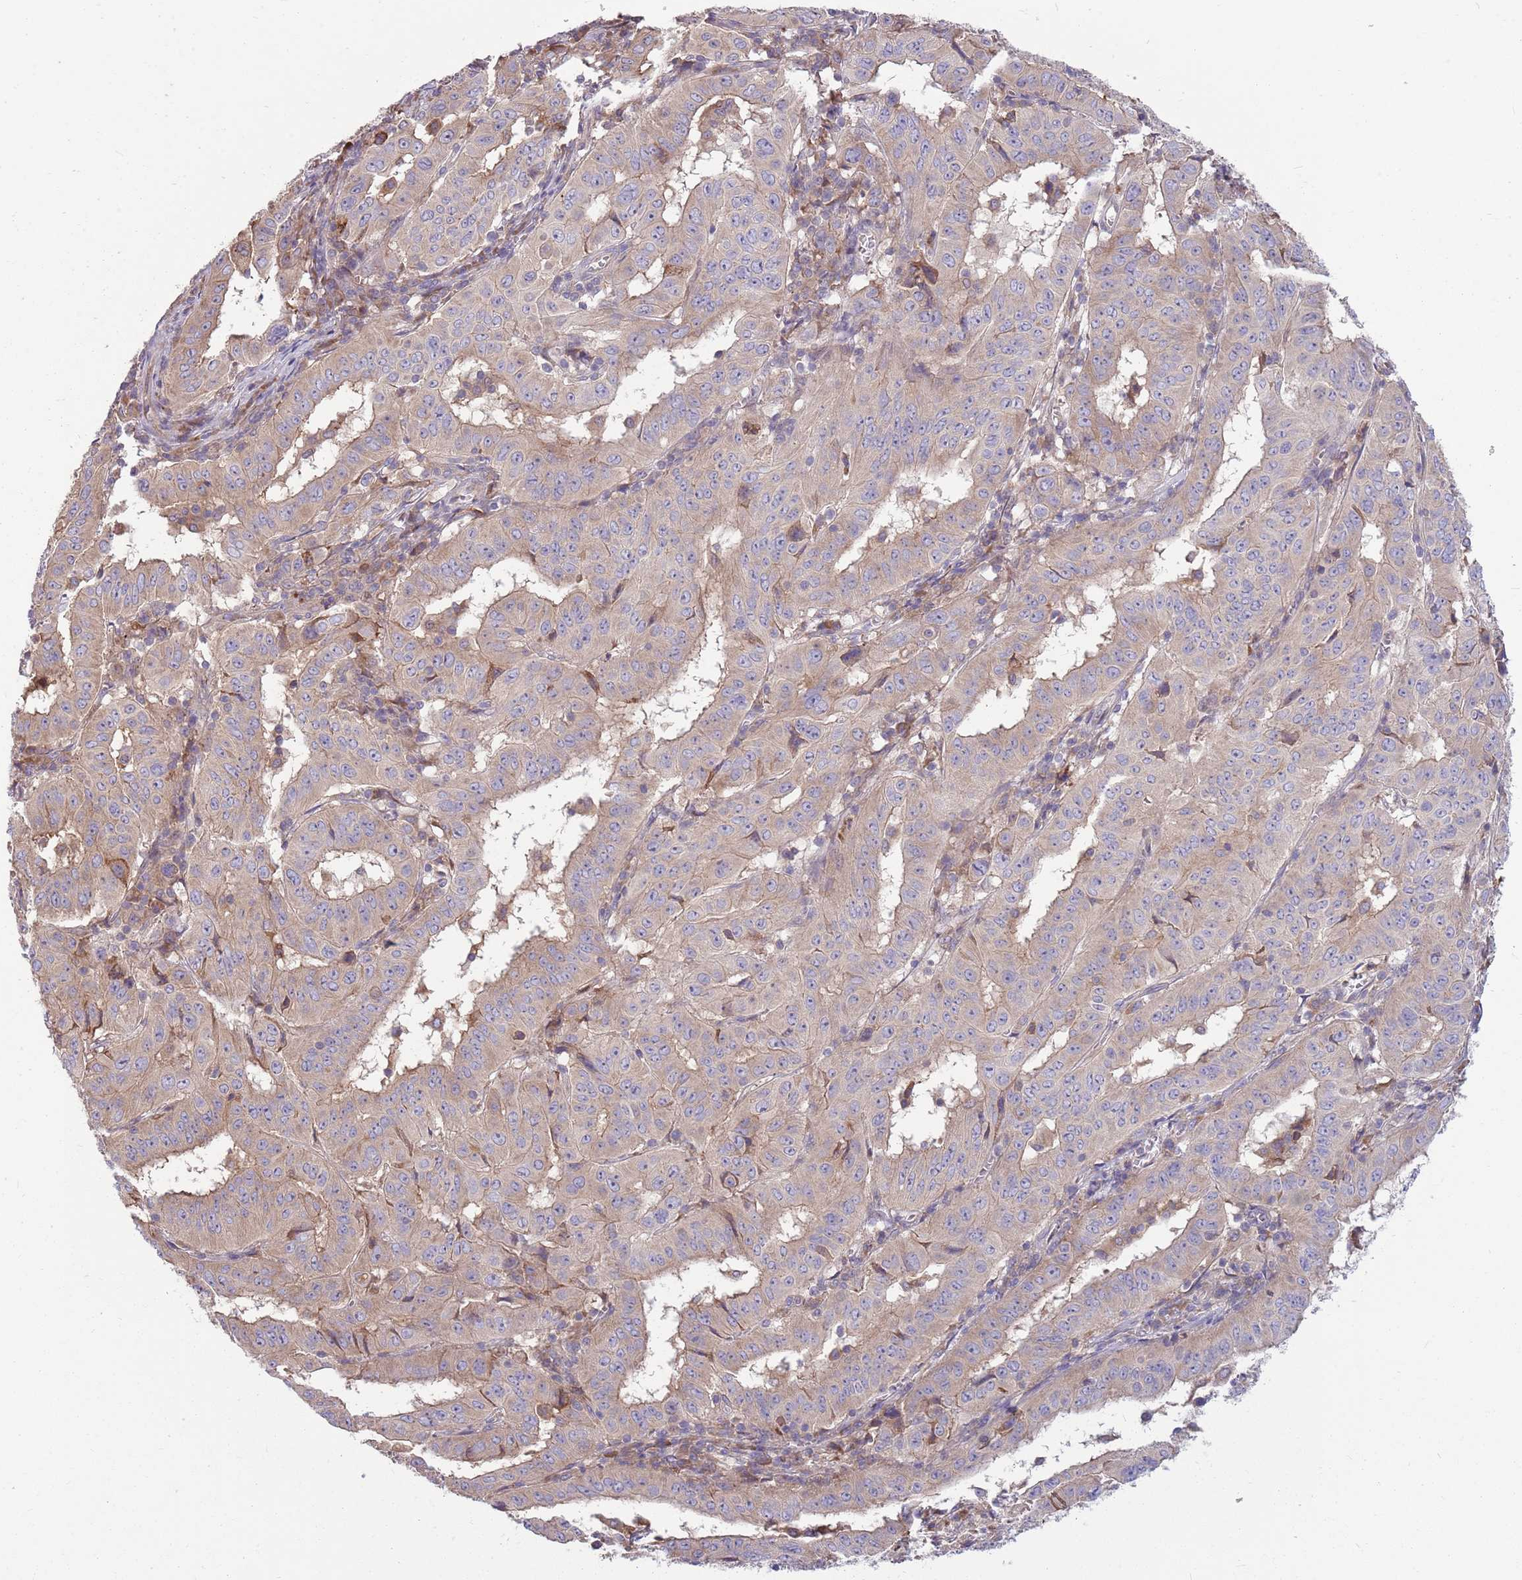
{"staining": {"intensity": "weak", "quantity": "25%-75%", "location": "cytoplasmic/membranous"}, "tissue": "pancreatic cancer", "cell_type": "Tumor cells", "image_type": "cancer", "snomed": [{"axis": "morphology", "description": "Adenocarcinoma, NOS"}, {"axis": "topography", "description": "Pancreas"}], "caption": "This is a micrograph of immunohistochemistry staining of pancreatic adenocarcinoma, which shows weak positivity in the cytoplasmic/membranous of tumor cells.", "gene": "PPP1R27", "patient": {"sex": "male", "age": 63}}